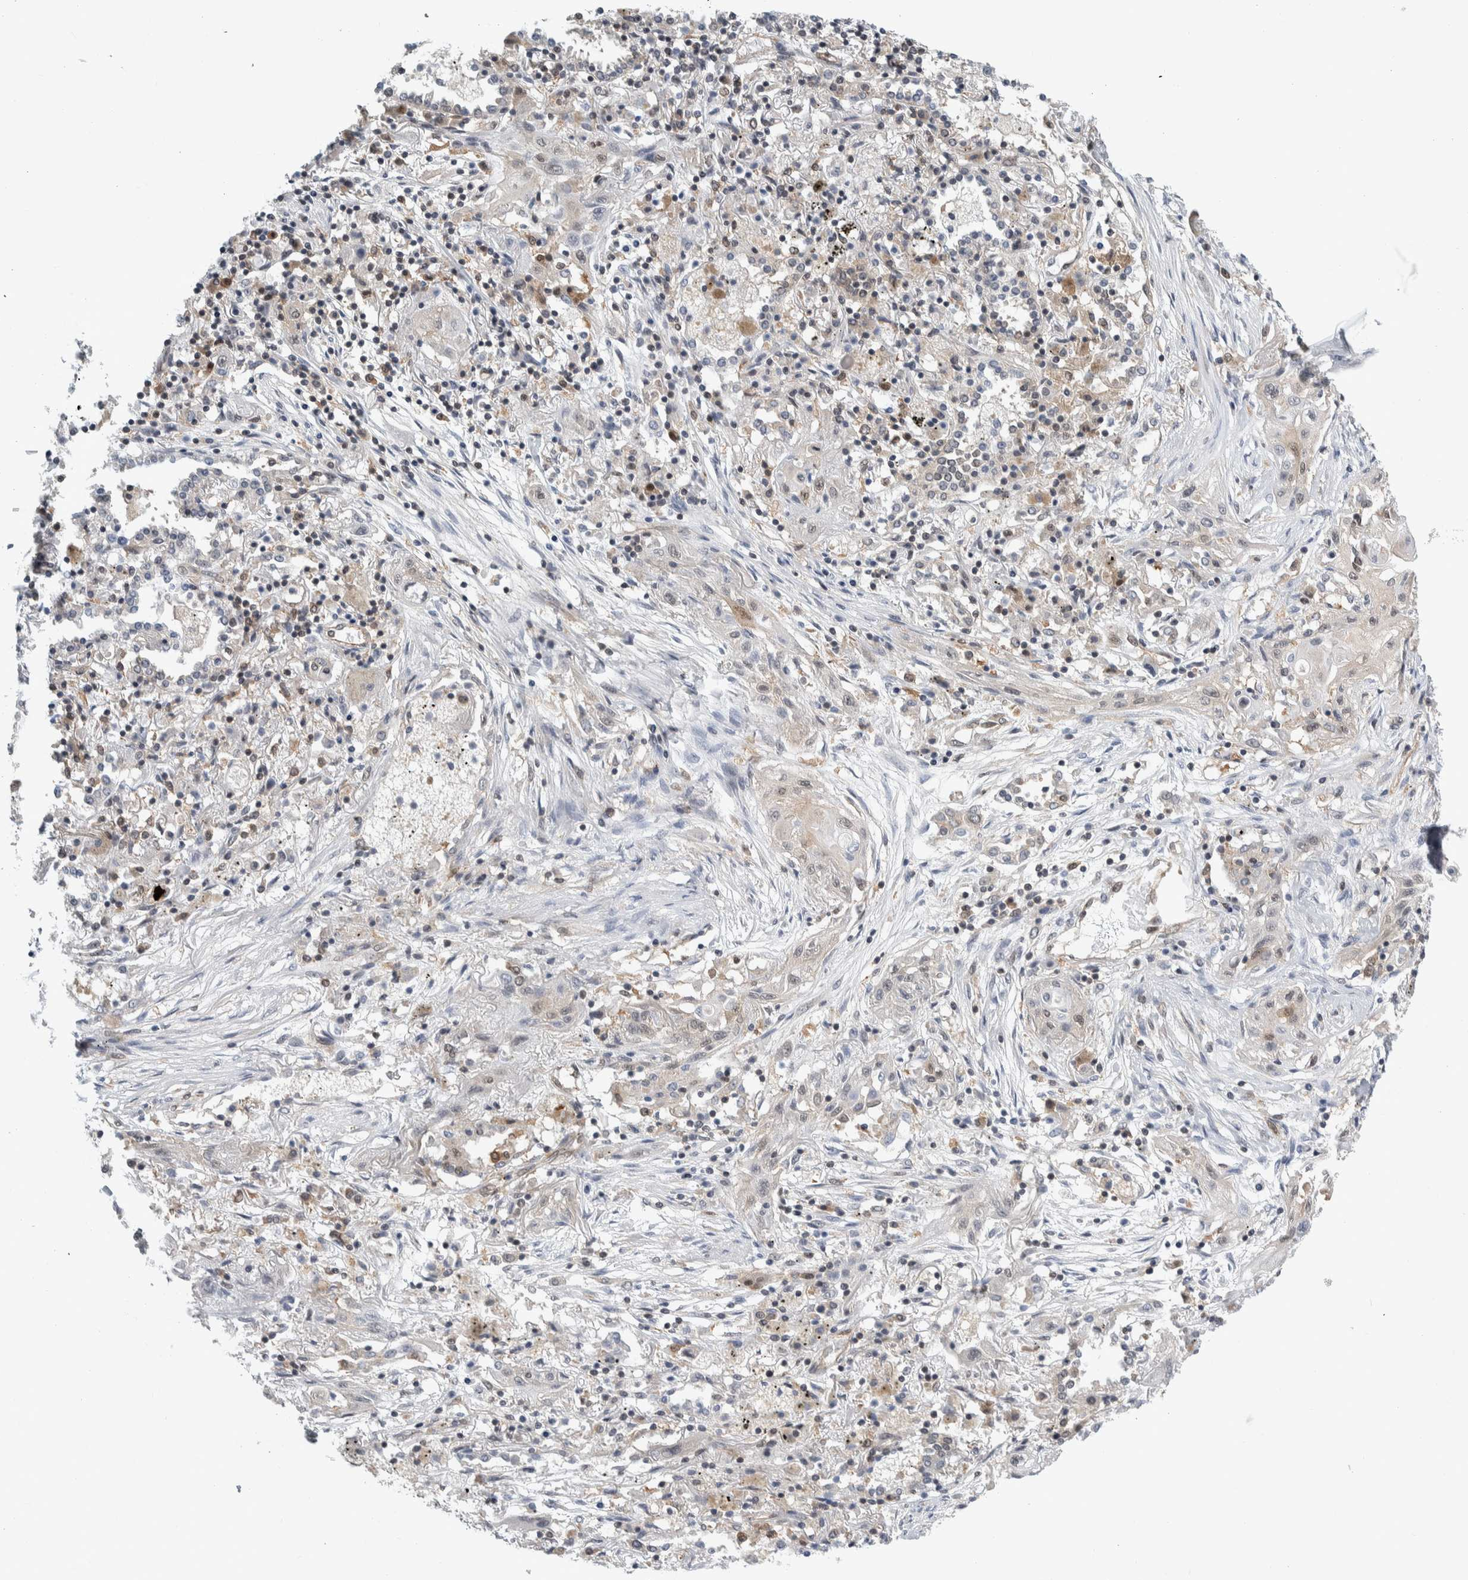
{"staining": {"intensity": "negative", "quantity": "none", "location": "none"}, "tissue": "lung cancer", "cell_type": "Tumor cells", "image_type": "cancer", "snomed": [{"axis": "morphology", "description": "Squamous cell carcinoma, NOS"}, {"axis": "topography", "description": "Lung"}], "caption": "An image of human lung cancer (squamous cell carcinoma) is negative for staining in tumor cells.", "gene": "CCDC43", "patient": {"sex": "female", "age": 47}}